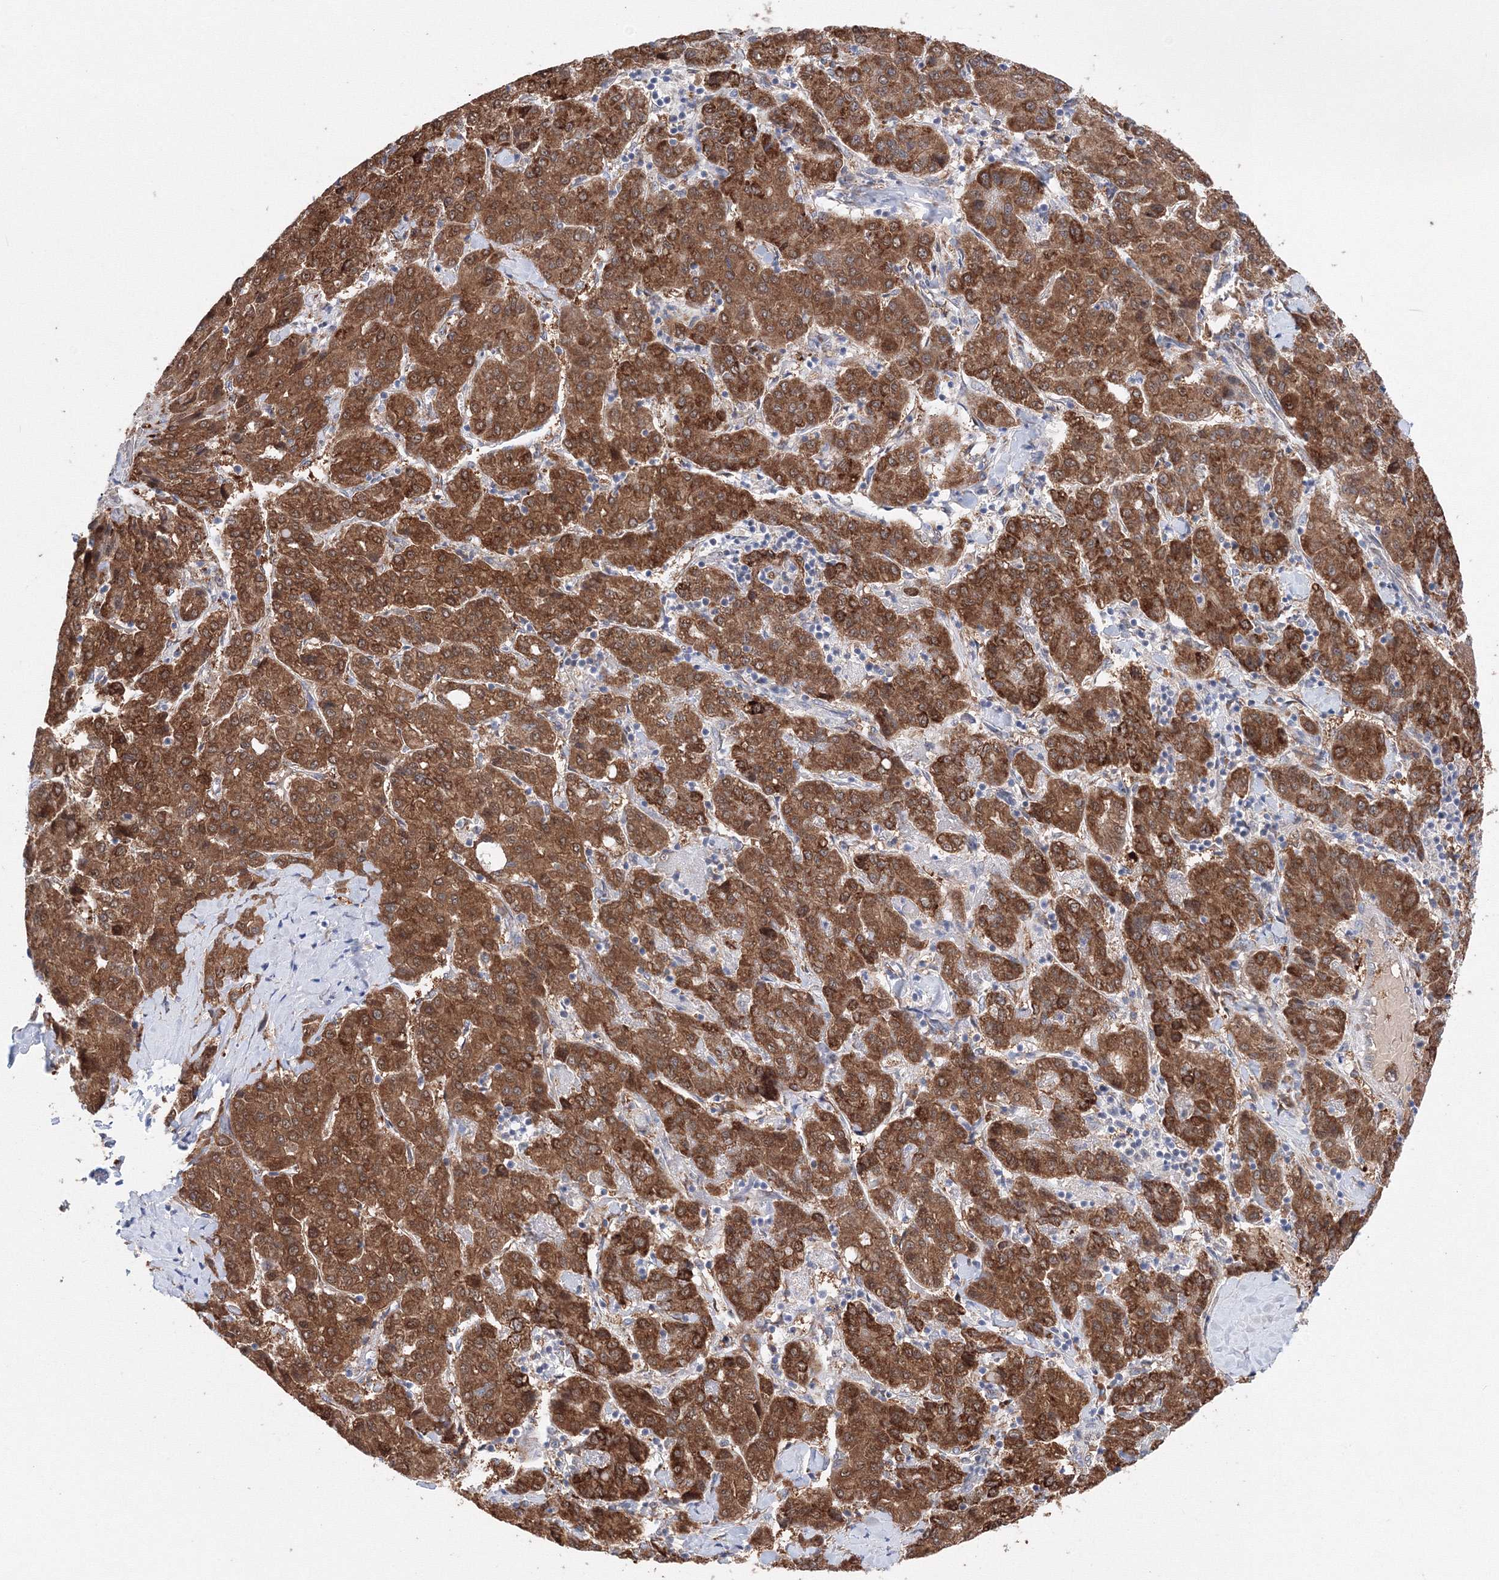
{"staining": {"intensity": "strong", "quantity": ">75%", "location": "cytoplasmic/membranous"}, "tissue": "liver cancer", "cell_type": "Tumor cells", "image_type": "cancer", "snomed": [{"axis": "morphology", "description": "Carcinoma, Hepatocellular, NOS"}, {"axis": "topography", "description": "Liver"}], "caption": "Hepatocellular carcinoma (liver) stained with immunohistochemistry (IHC) demonstrates strong cytoplasmic/membranous staining in approximately >75% of tumor cells.", "gene": "DIS3L2", "patient": {"sex": "male", "age": 65}}